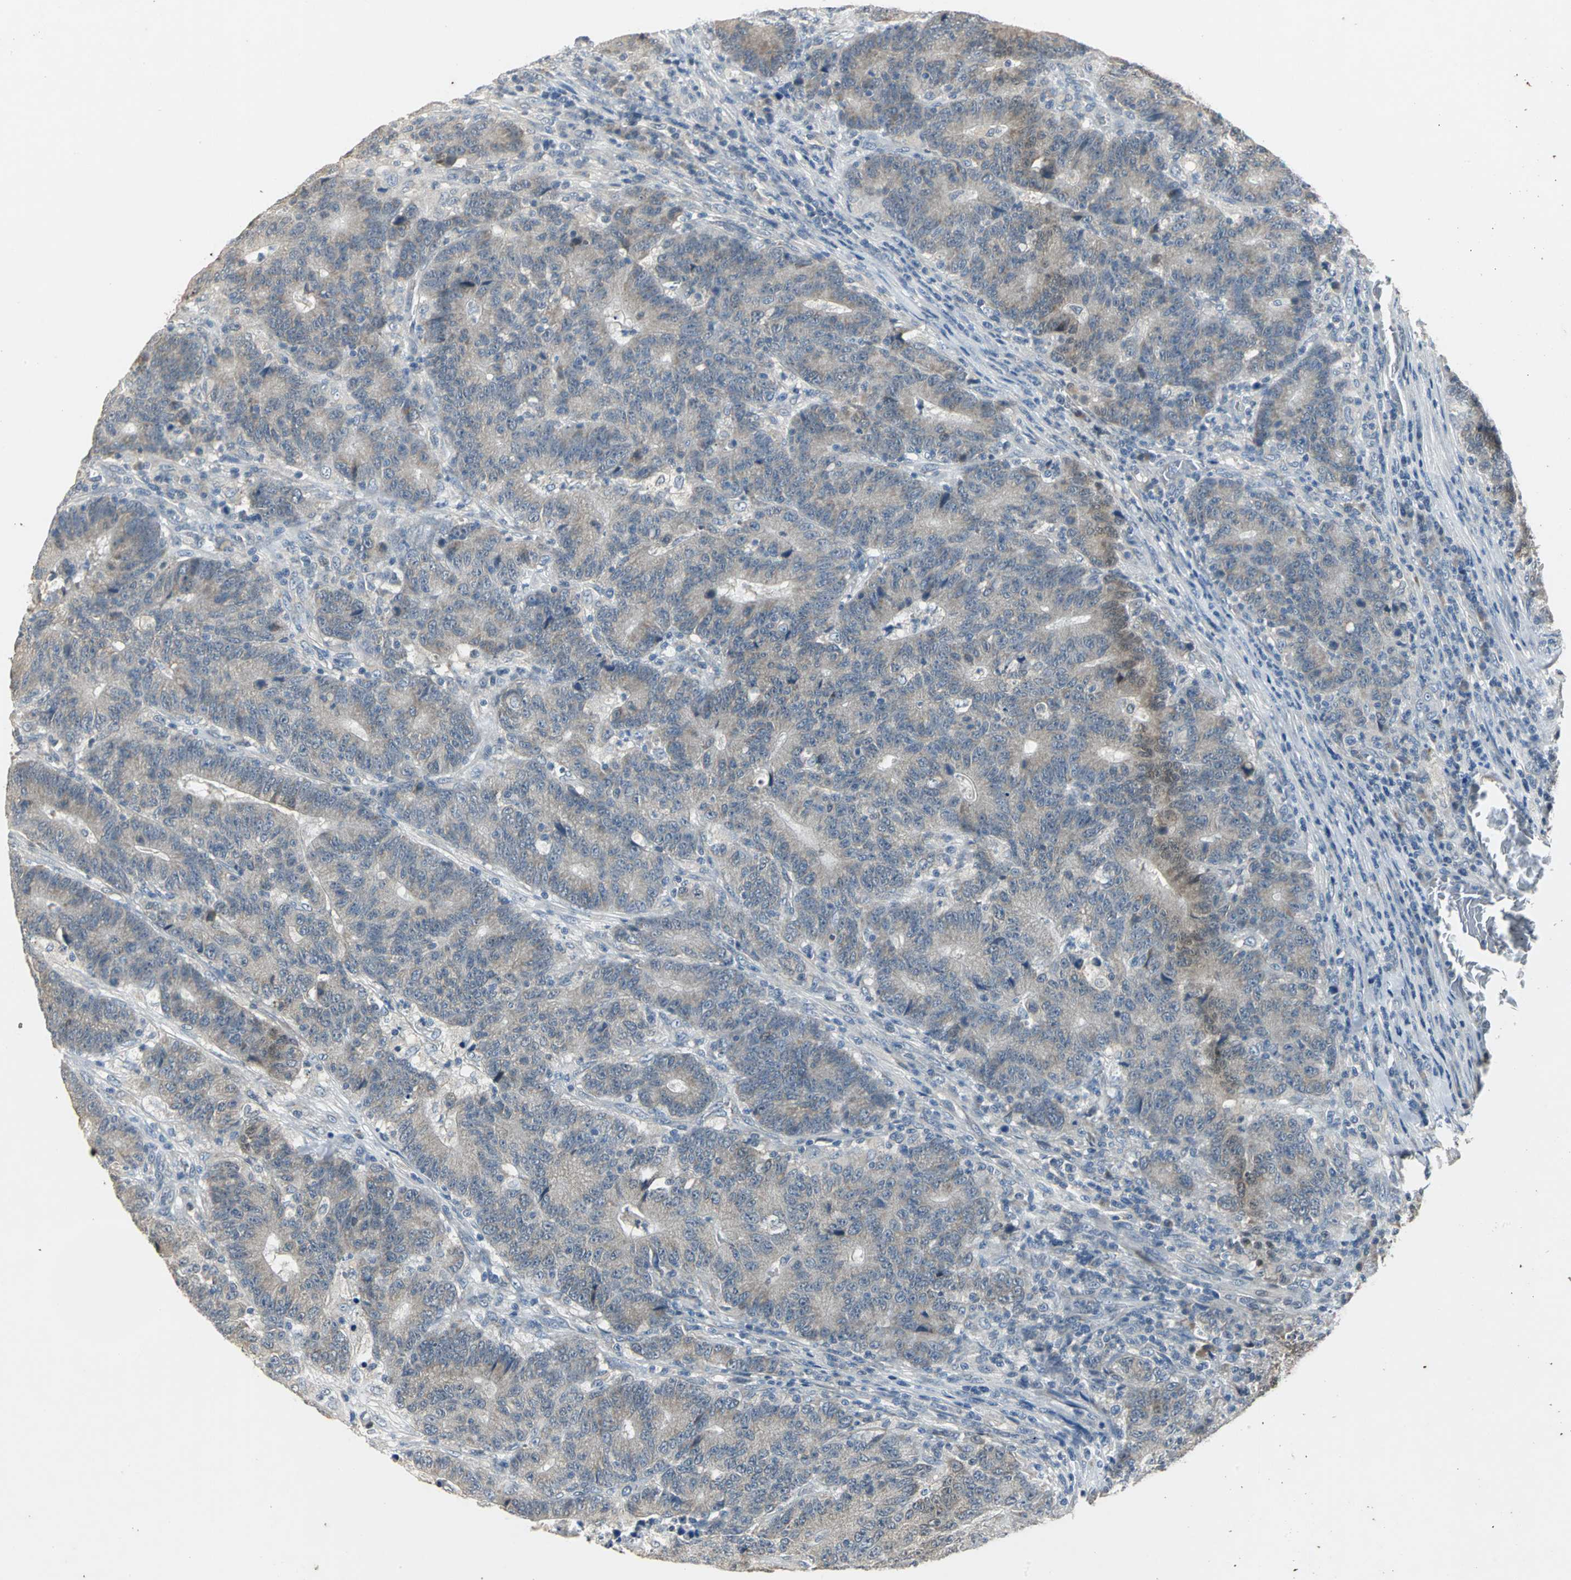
{"staining": {"intensity": "weak", "quantity": ">75%", "location": "cytoplasmic/membranous"}, "tissue": "colorectal cancer", "cell_type": "Tumor cells", "image_type": "cancer", "snomed": [{"axis": "morphology", "description": "Normal tissue, NOS"}, {"axis": "morphology", "description": "Adenocarcinoma, NOS"}, {"axis": "topography", "description": "Colon"}], "caption": "Colorectal adenocarcinoma stained with a brown dye demonstrates weak cytoplasmic/membranous positive positivity in about >75% of tumor cells.", "gene": "JADE3", "patient": {"sex": "female", "age": 75}}